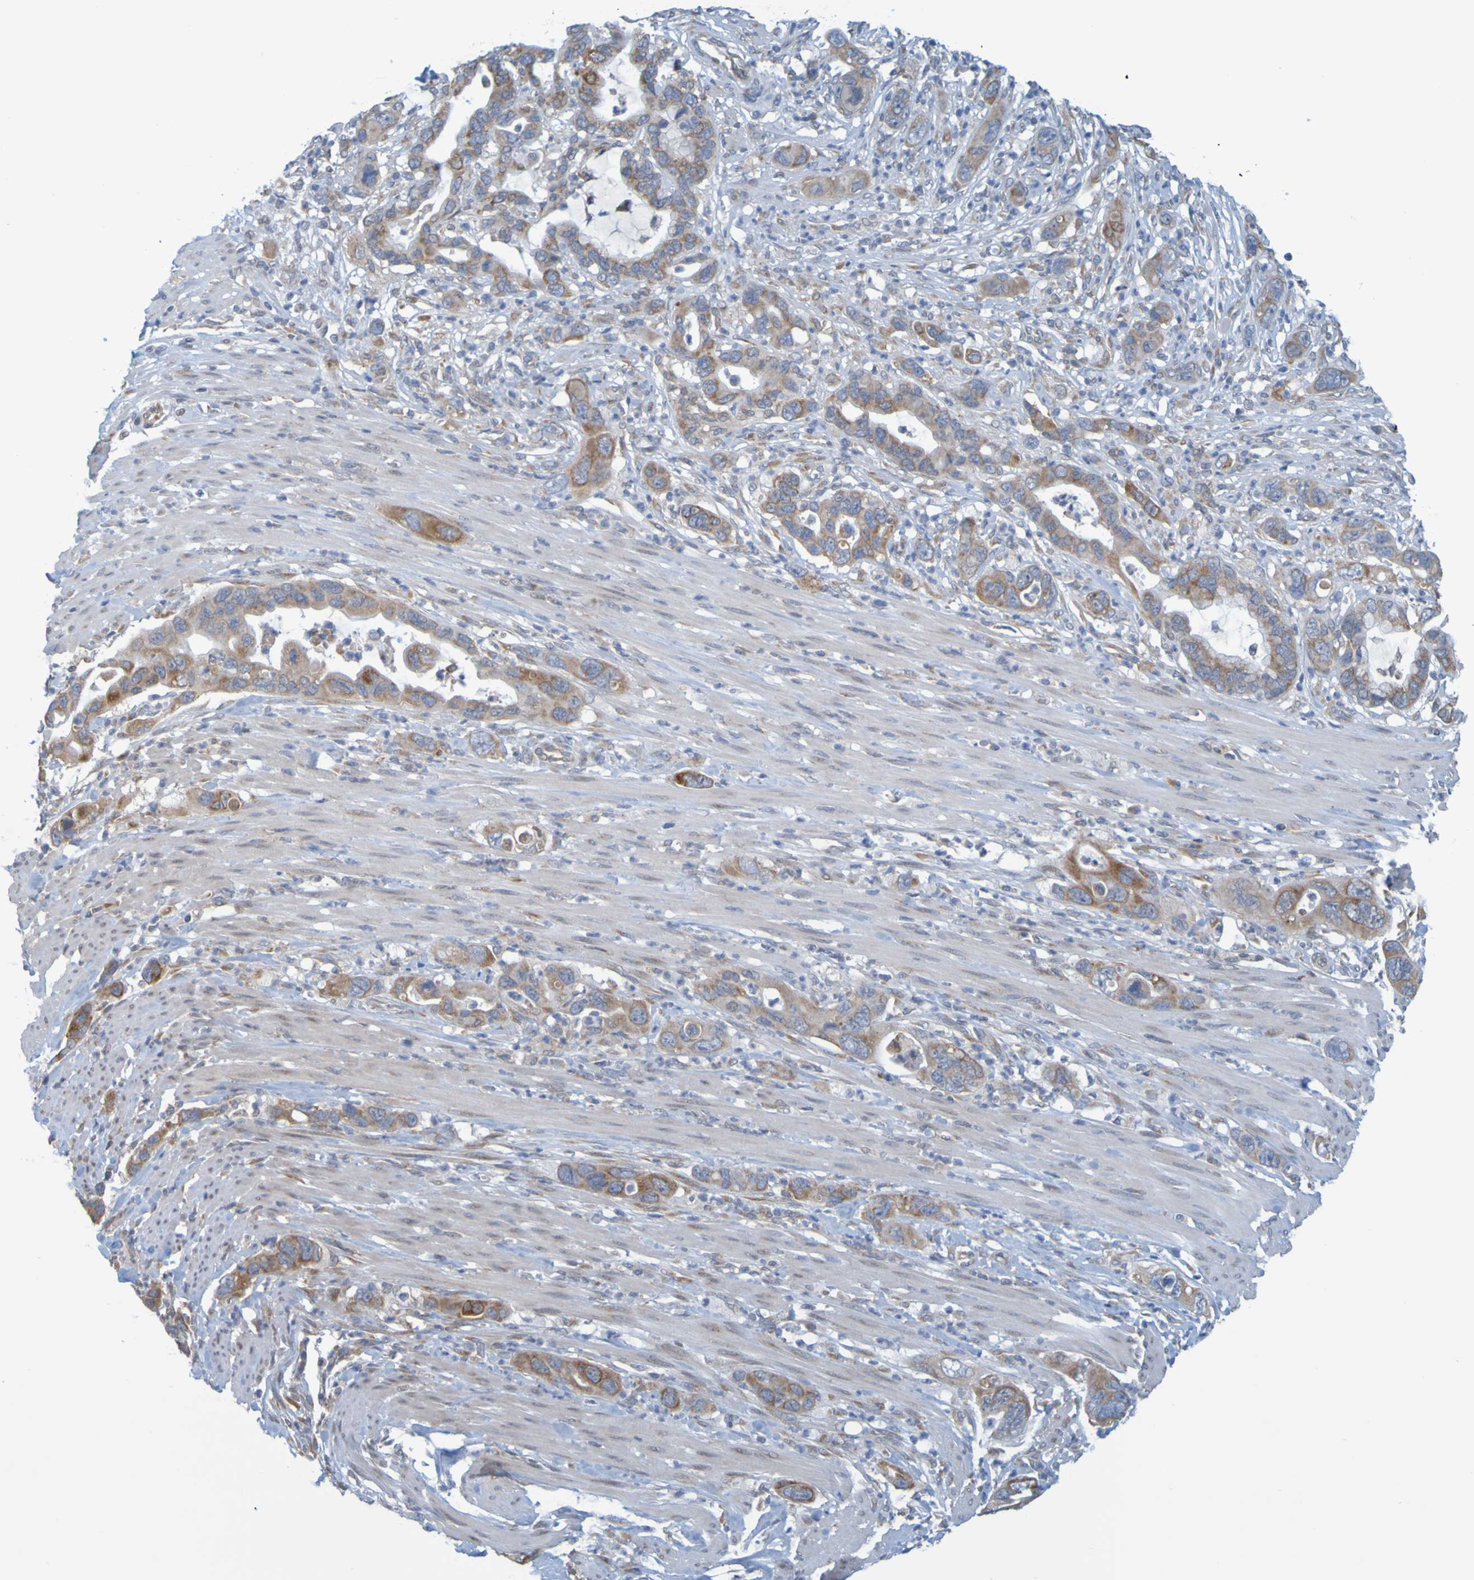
{"staining": {"intensity": "moderate", "quantity": ">75%", "location": "cytoplasmic/membranous"}, "tissue": "pancreatic cancer", "cell_type": "Tumor cells", "image_type": "cancer", "snomed": [{"axis": "morphology", "description": "Adenocarcinoma, NOS"}, {"axis": "topography", "description": "Pancreas"}], "caption": "Immunohistochemical staining of pancreatic adenocarcinoma exhibits moderate cytoplasmic/membranous protein staining in approximately >75% of tumor cells.", "gene": "MOGS", "patient": {"sex": "female", "age": 71}}